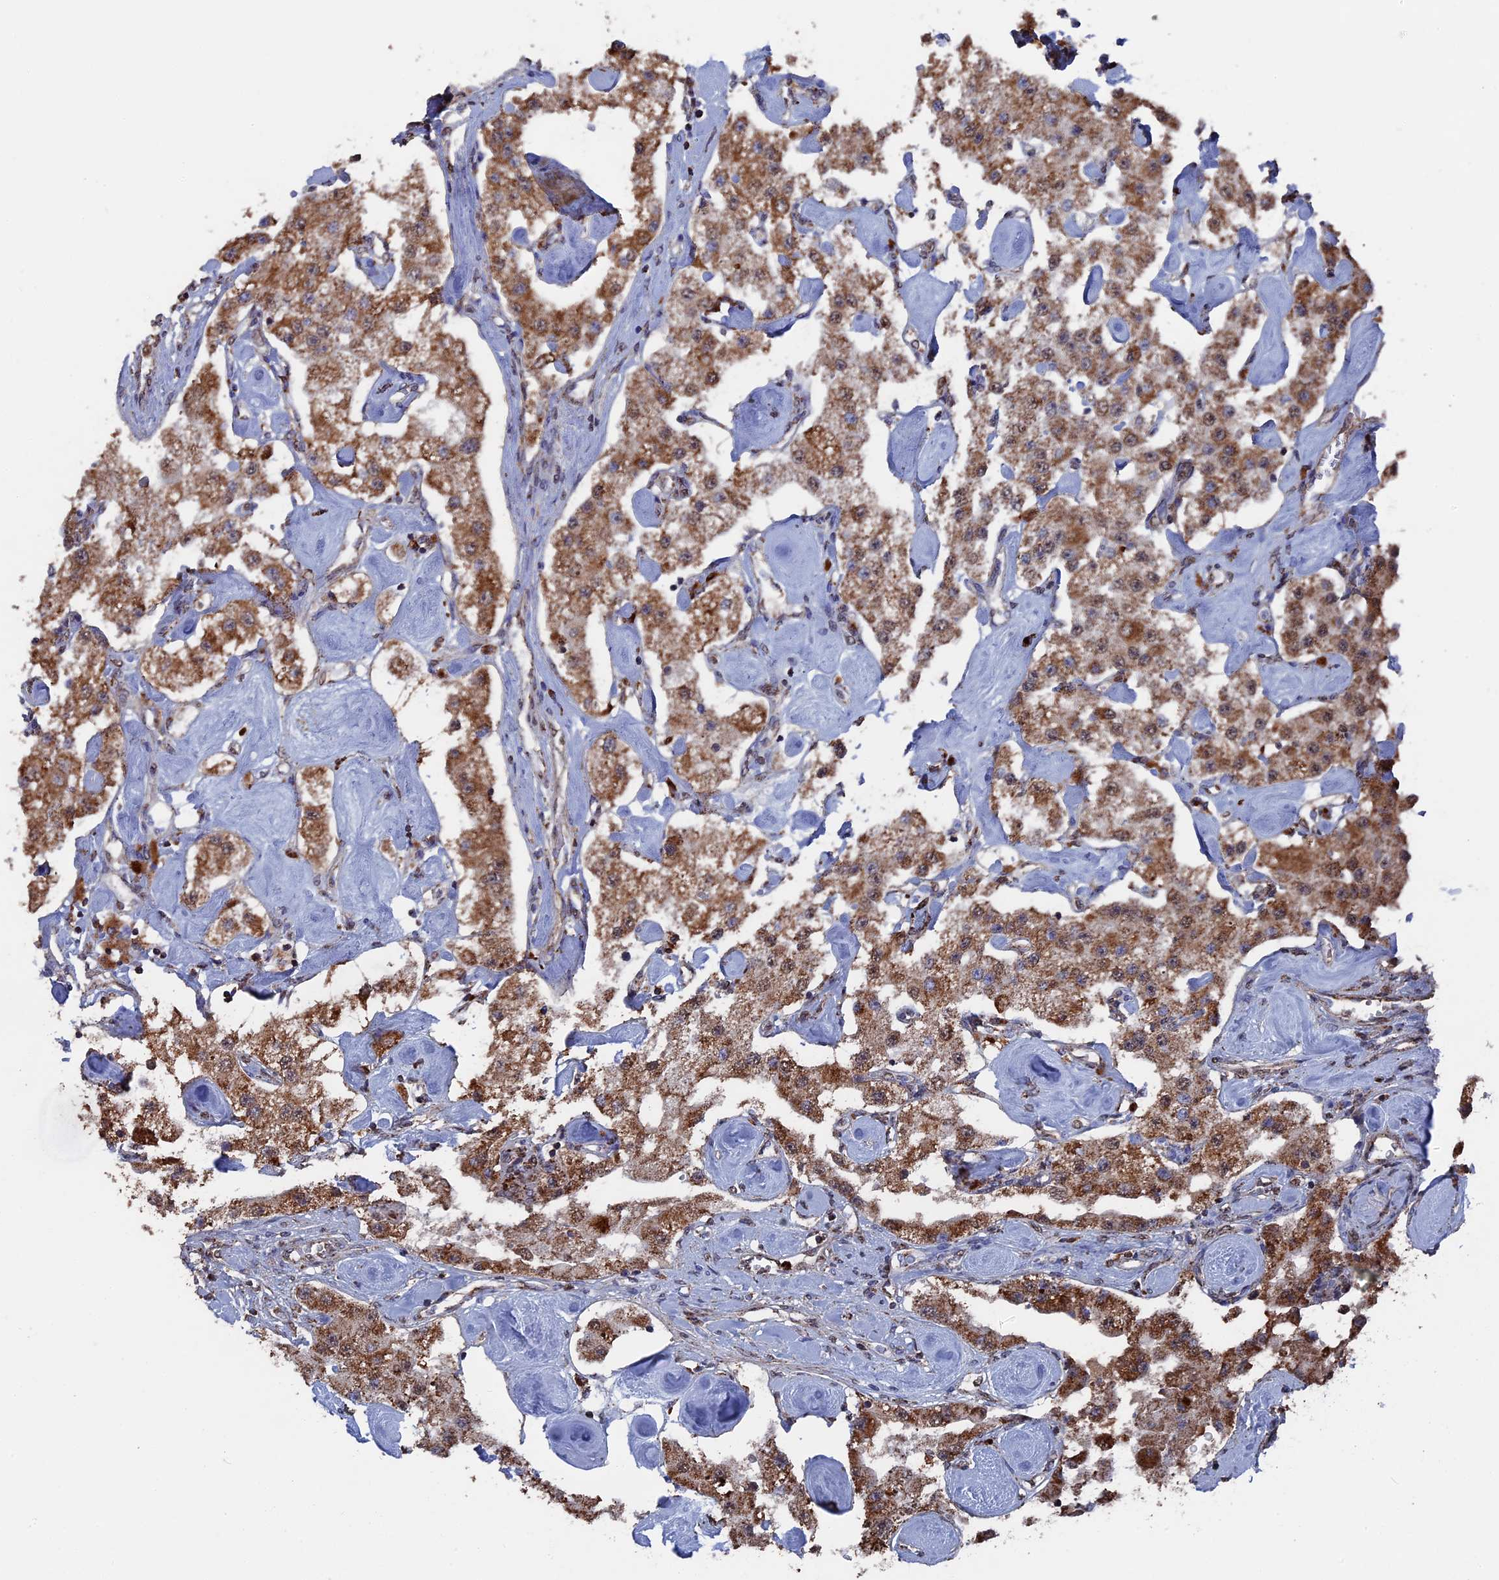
{"staining": {"intensity": "moderate", "quantity": ">75%", "location": "cytoplasmic/membranous"}, "tissue": "carcinoid", "cell_type": "Tumor cells", "image_type": "cancer", "snomed": [{"axis": "morphology", "description": "Carcinoid, malignant, NOS"}, {"axis": "topography", "description": "Pancreas"}], "caption": "Immunohistochemistry micrograph of neoplastic tissue: human malignant carcinoid stained using IHC displays medium levels of moderate protein expression localized specifically in the cytoplasmic/membranous of tumor cells, appearing as a cytoplasmic/membranous brown color.", "gene": "SMG9", "patient": {"sex": "male", "age": 41}}